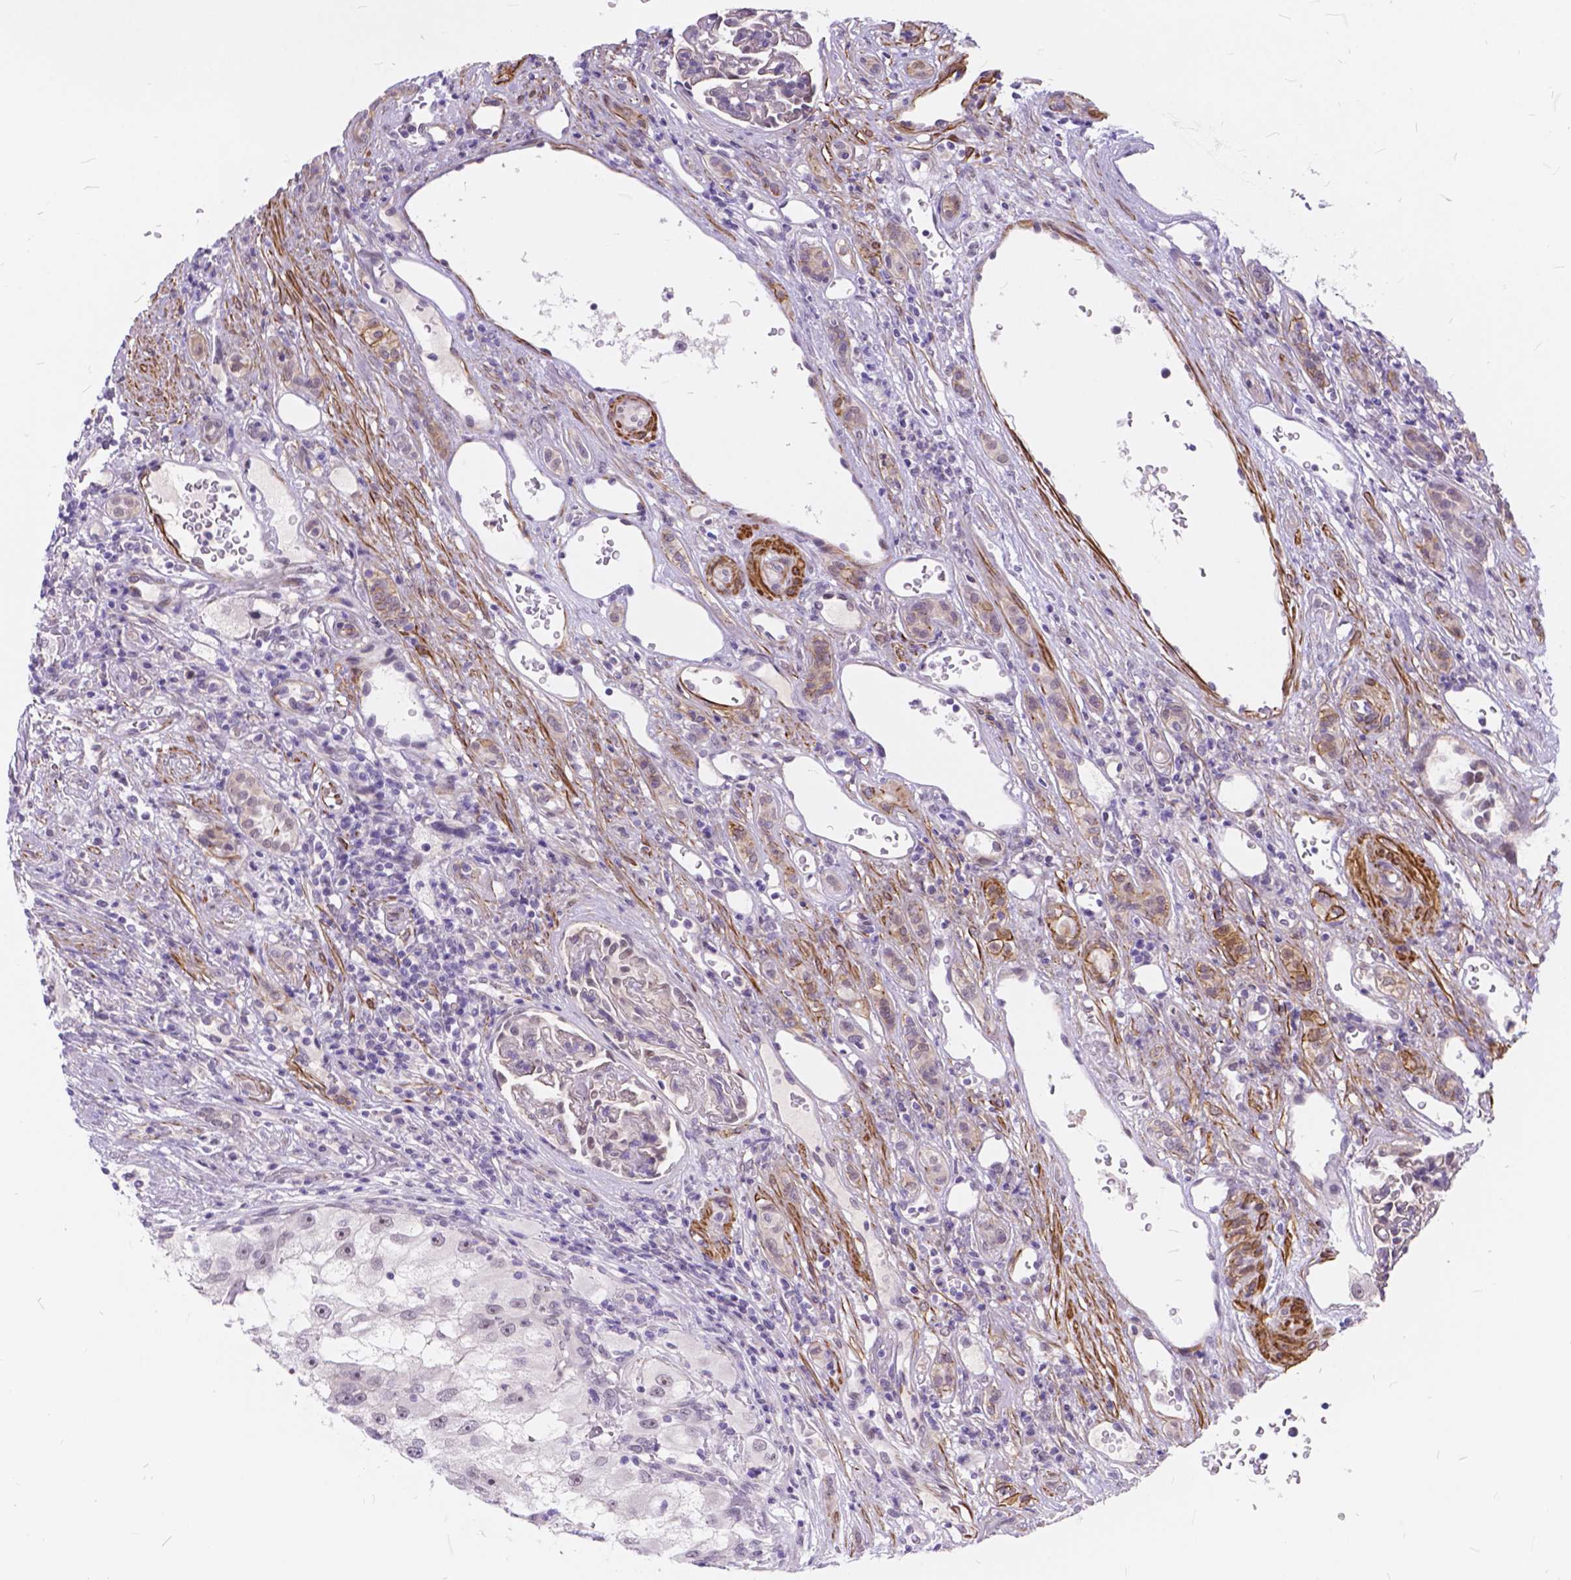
{"staining": {"intensity": "negative", "quantity": "none", "location": "none"}, "tissue": "renal cancer", "cell_type": "Tumor cells", "image_type": "cancer", "snomed": [{"axis": "morphology", "description": "Adenocarcinoma, NOS"}, {"axis": "topography", "description": "Kidney"}], "caption": "Protein analysis of renal cancer exhibits no significant positivity in tumor cells.", "gene": "MAN2C1", "patient": {"sex": "male", "age": 63}}